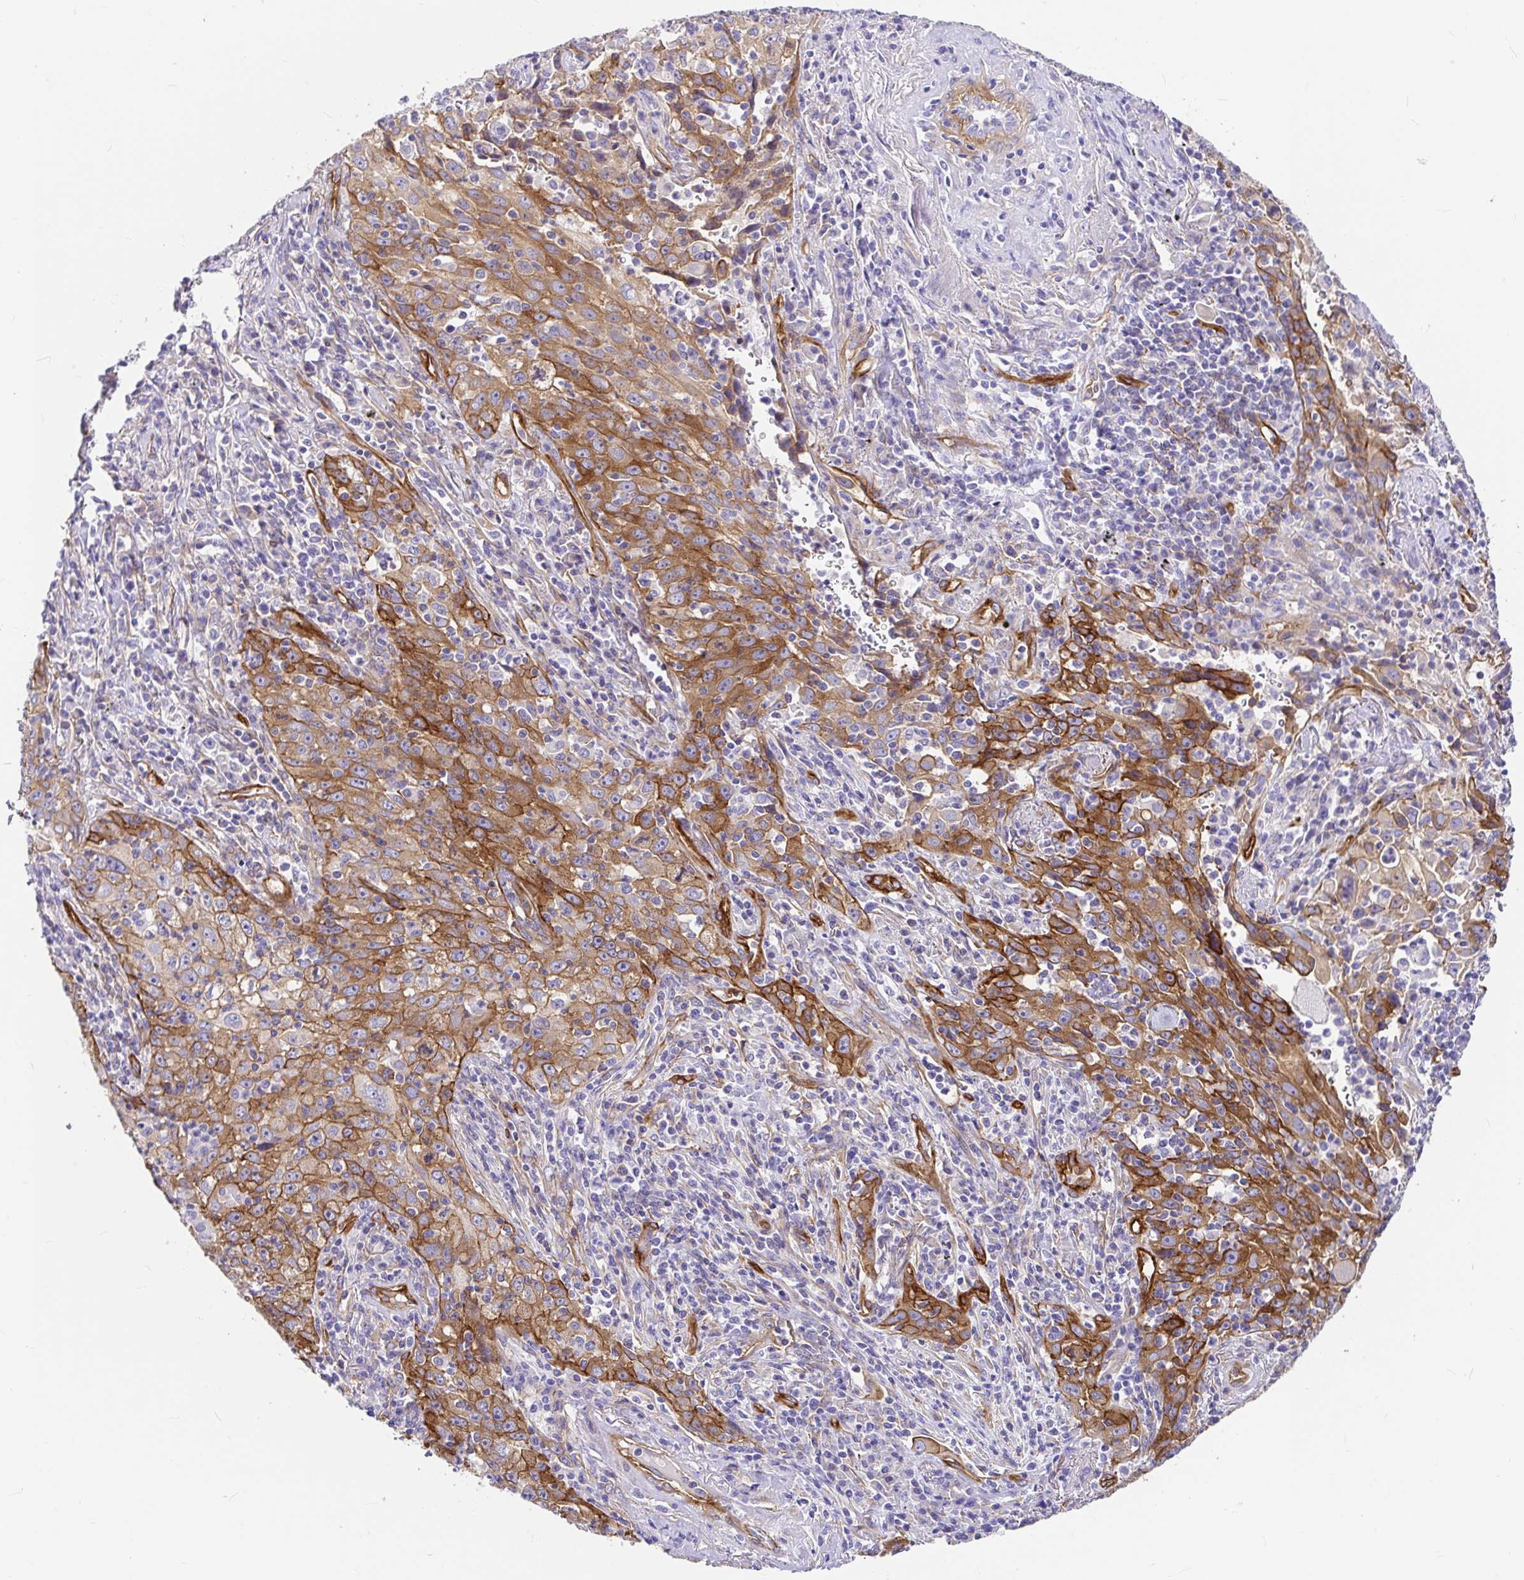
{"staining": {"intensity": "moderate", "quantity": ">75%", "location": "cytoplasmic/membranous"}, "tissue": "lung cancer", "cell_type": "Tumor cells", "image_type": "cancer", "snomed": [{"axis": "morphology", "description": "Squamous cell carcinoma, NOS"}, {"axis": "topography", "description": "Lung"}], "caption": "Human lung cancer stained for a protein (brown) exhibits moderate cytoplasmic/membranous positive staining in approximately >75% of tumor cells.", "gene": "MYO1B", "patient": {"sex": "male", "age": 71}}